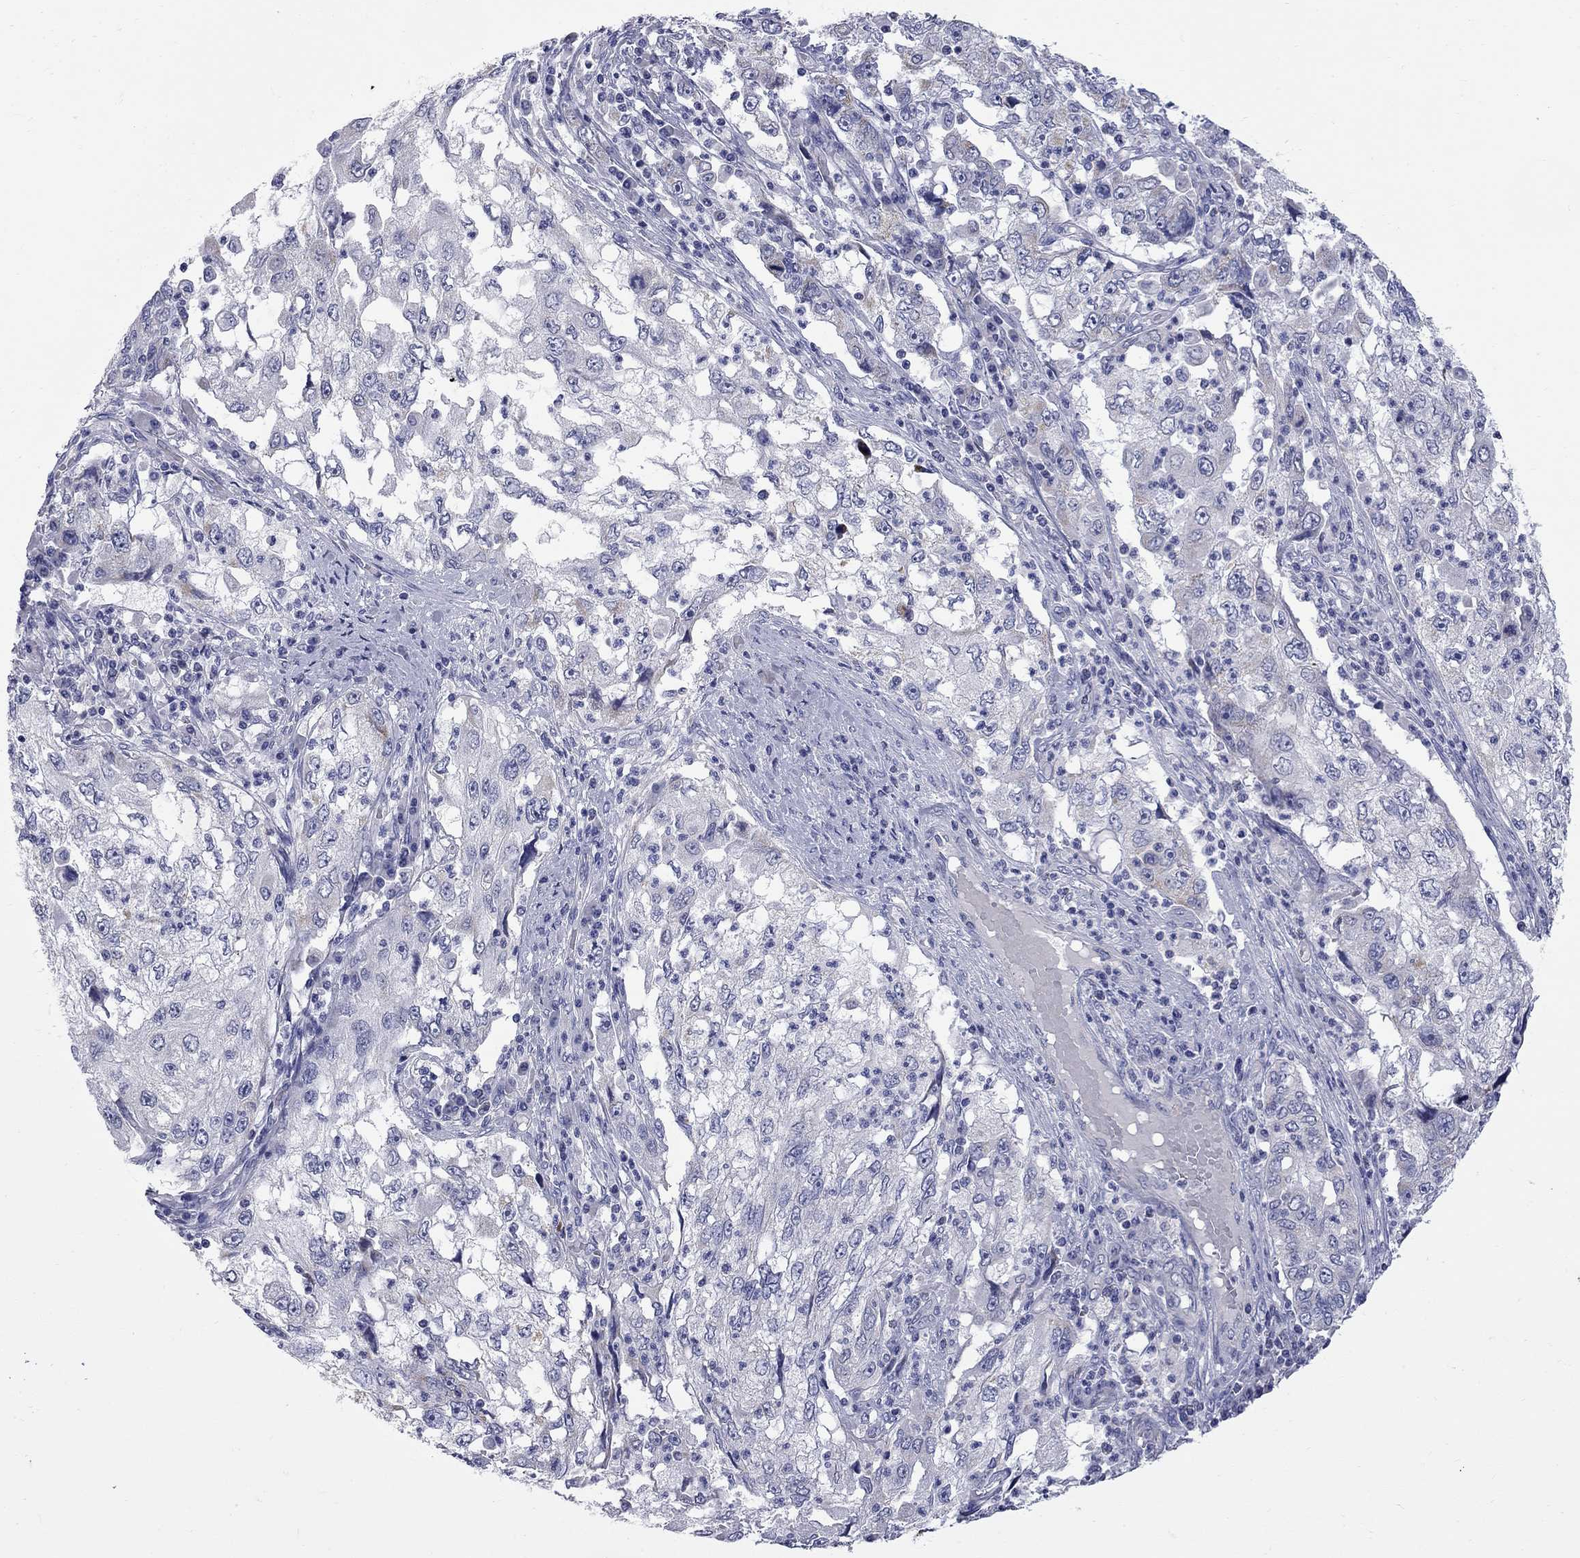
{"staining": {"intensity": "negative", "quantity": "none", "location": "none"}, "tissue": "cervical cancer", "cell_type": "Tumor cells", "image_type": "cancer", "snomed": [{"axis": "morphology", "description": "Squamous cell carcinoma, NOS"}, {"axis": "topography", "description": "Cervix"}], "caption": "This is a micrograph of IHC staining of cervical squamous cell carcinoma, which shows no positivity in tumor cells. Nuclei are stained in blue.", "gene": "ABCB4", "patient": {"sex": "female", "age": 36}}